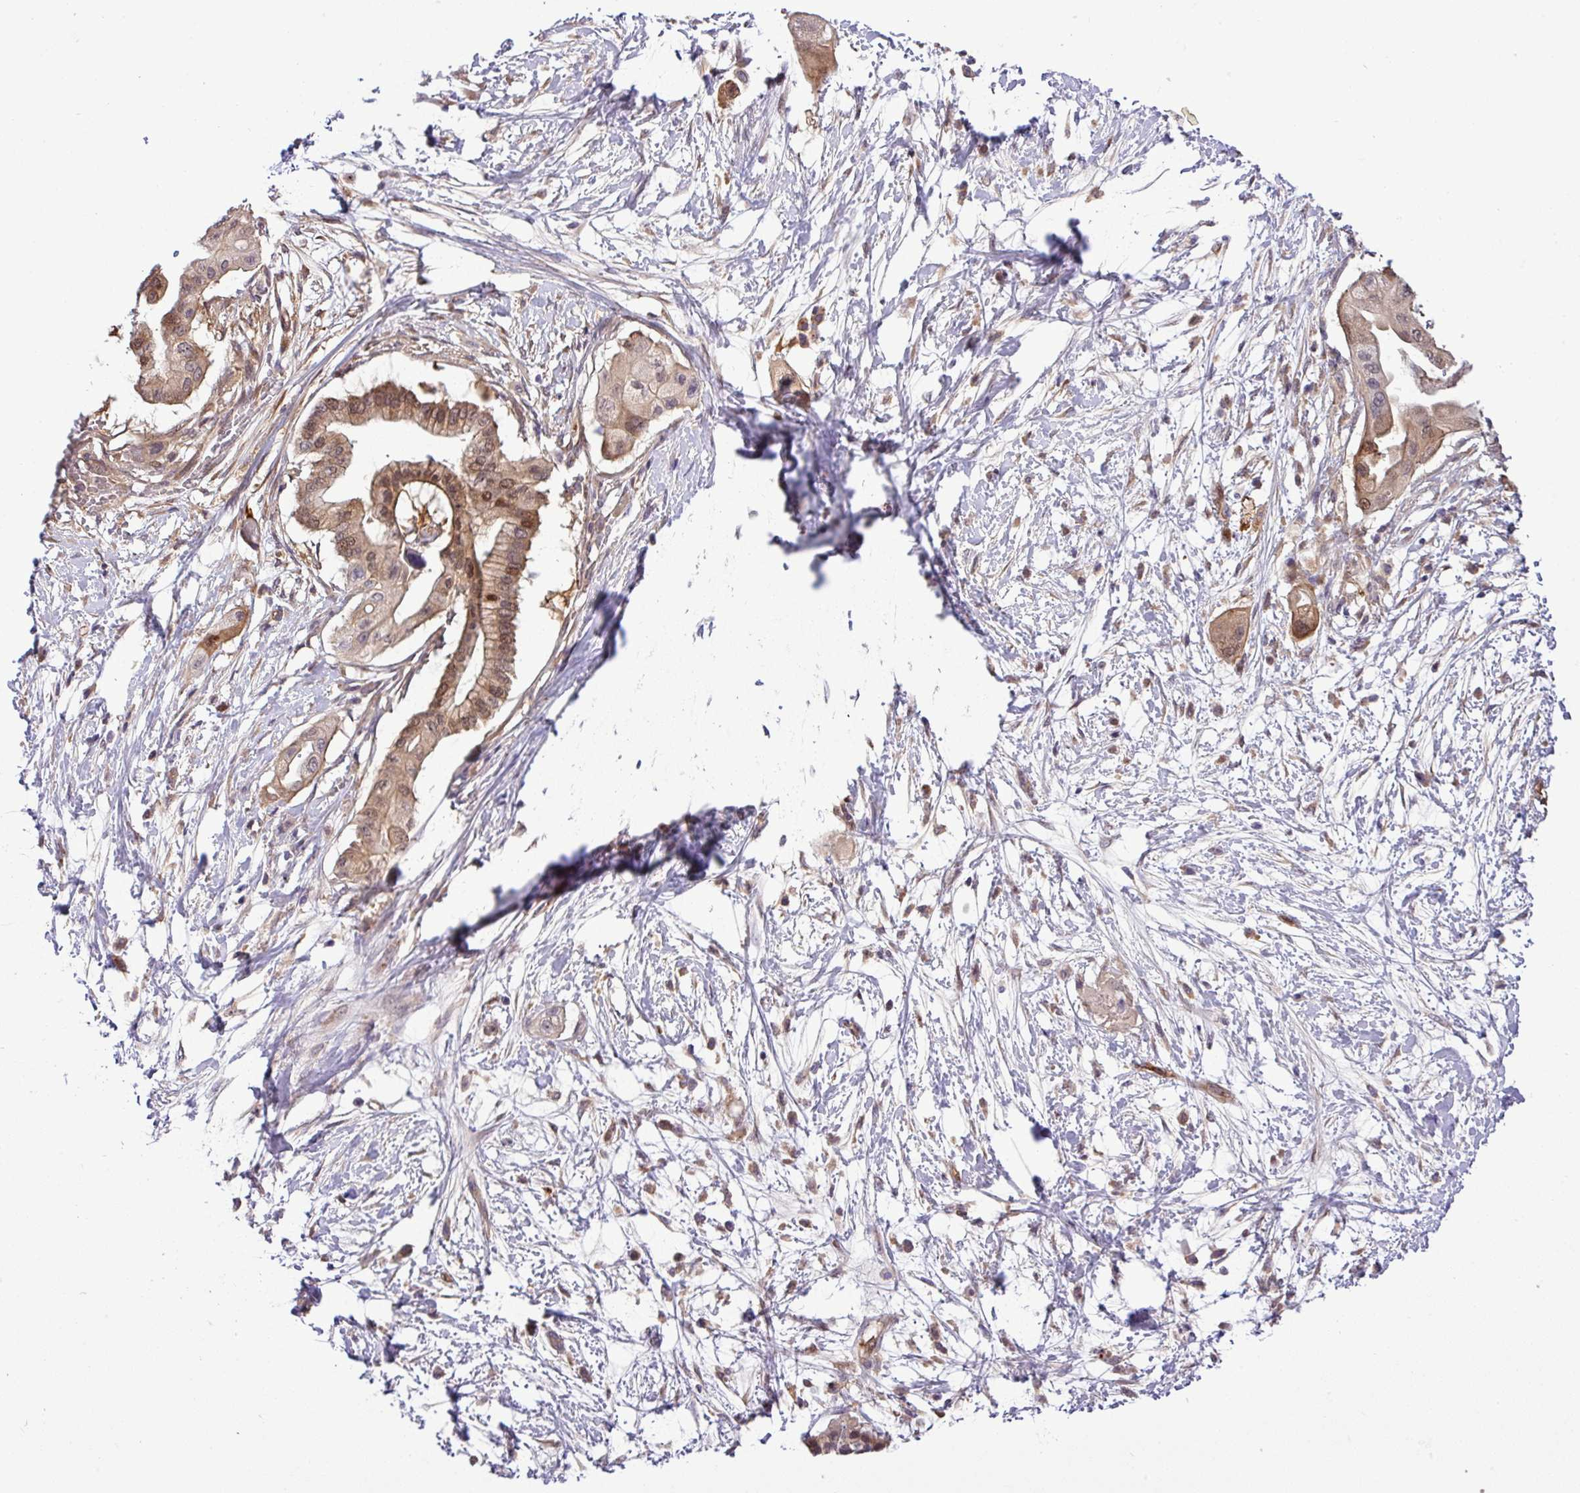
{"staining": {"intensity": "moderate", "quantity": ">75%", "location": "cytoplasmic/membranous,nuclear"}, "tissue": "pancreatic cancer", "cell_type": "Tumor cells", "image_type": "cancer", "snomed": [{"axis": "morphology", "description": "Adenocarcinoma, NOS"}, {"axis": "topography", "description": "Pancreas"}], "caption": "IHC of pancreatic cancer (adenocarcinoma) reveals medium levels of moderate cytoplasmic/membranous and nuclear positivity in about >75% of tumor cells.", "gene": "CARHSP1", "patient": {"sex": "male", "age": 68}}